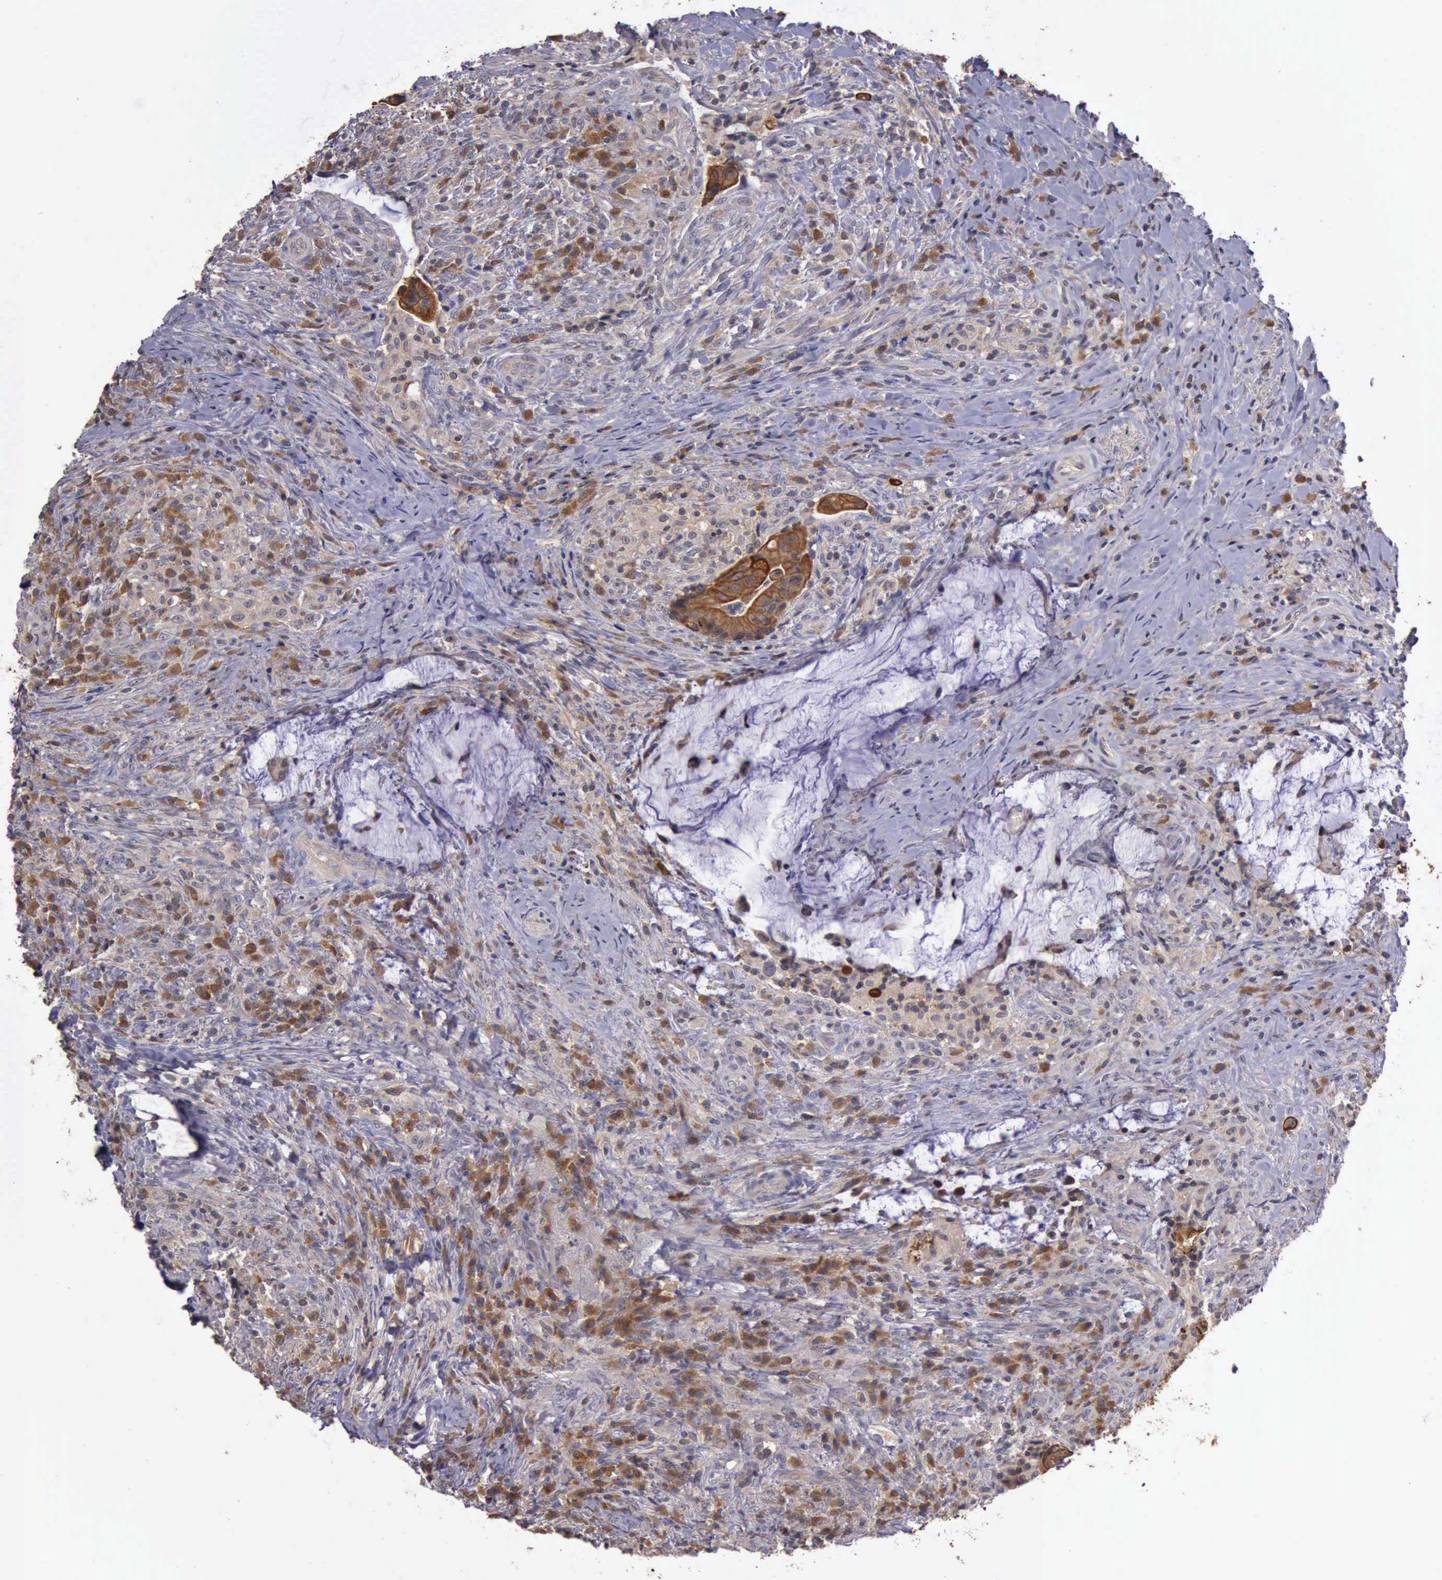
{"staining": {"intensity": "moderate", "quantity": ">75%", "location": "cytoplasmic/membranous"}, "tissue": "colorectal cancer", "cell_type": "Tumor cells", "image_type": "cancer", "snomed": [{"axis": "morphology", "description": "Adenocarcinoma, NOS"}, {"axis": "topography", "description": "Rectum"}], "caption": "Immunohistochemical staining of colorectal adenocarcinoma displays medium levels of moderate cytoplasmic/membranous protein expression in about >75% of tumor cells. The staining was performed using DAB to visualize the protein expression in brown, while the nuclei were stained in blue with hematoxylin (Magnification: 20x).", "gene": "RAB39B", "patient": {"sex": "female", "age": 71}}